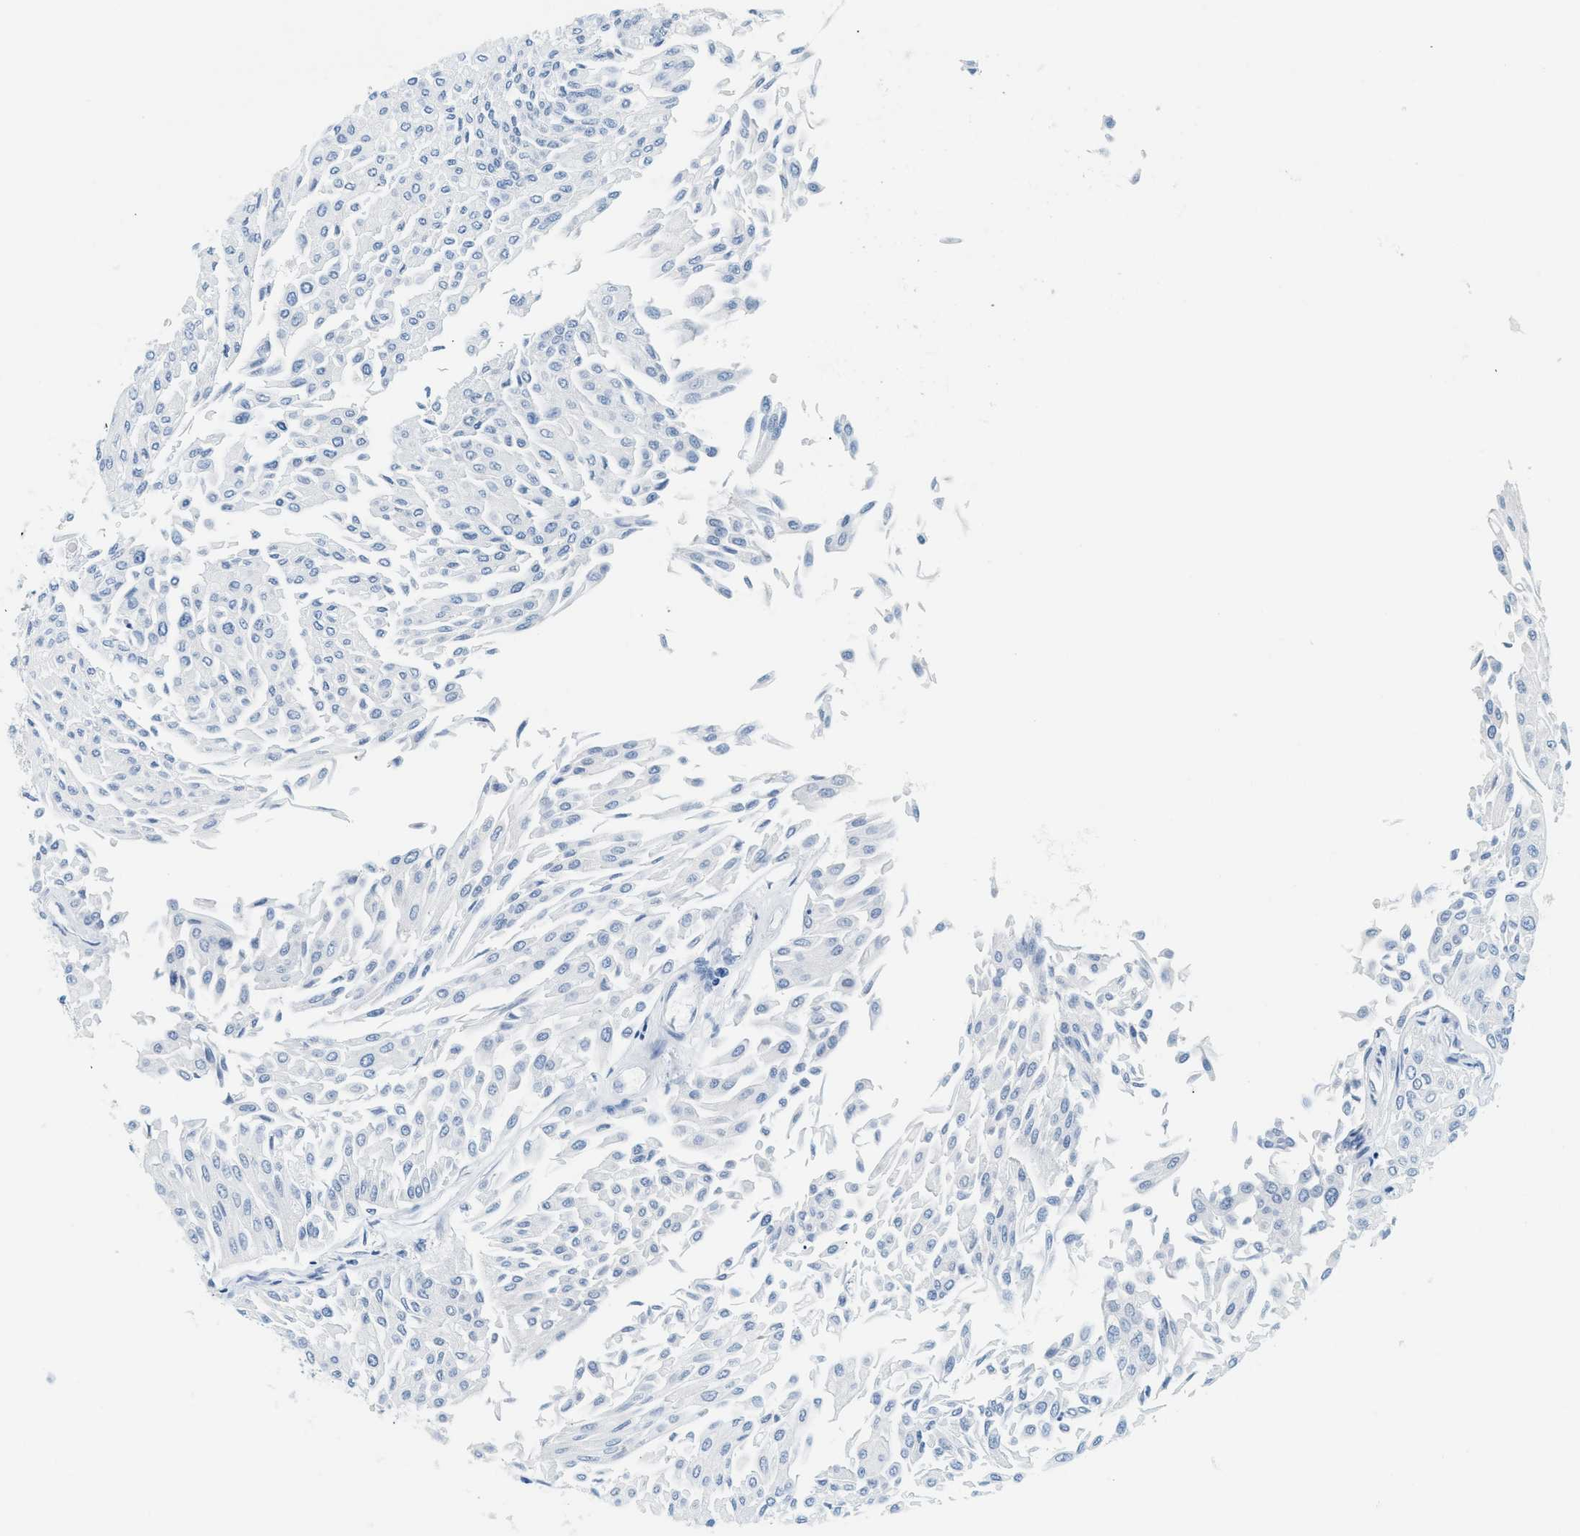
{"staining": {"intensity": "negative", "quantity": "none", "location": "none"}, "tissue": "urothelial cancer", "cell_type": "Tumor cells", "image_type": "cancer", "snomed": [{"axis": "morphology", "description": "Urothelial carcinoma, Low grade"}, {"axis": "topography", "description": "Urinary bladder"}], "caption": "Protein analysis of urothelial carcinoma (low-grade) exhibits no significant staining in tumor cells. (IHC, brightfield microscopy, high magnification).", "gene": "LCN2", "patient": {"sex": "male", "age": 67}}